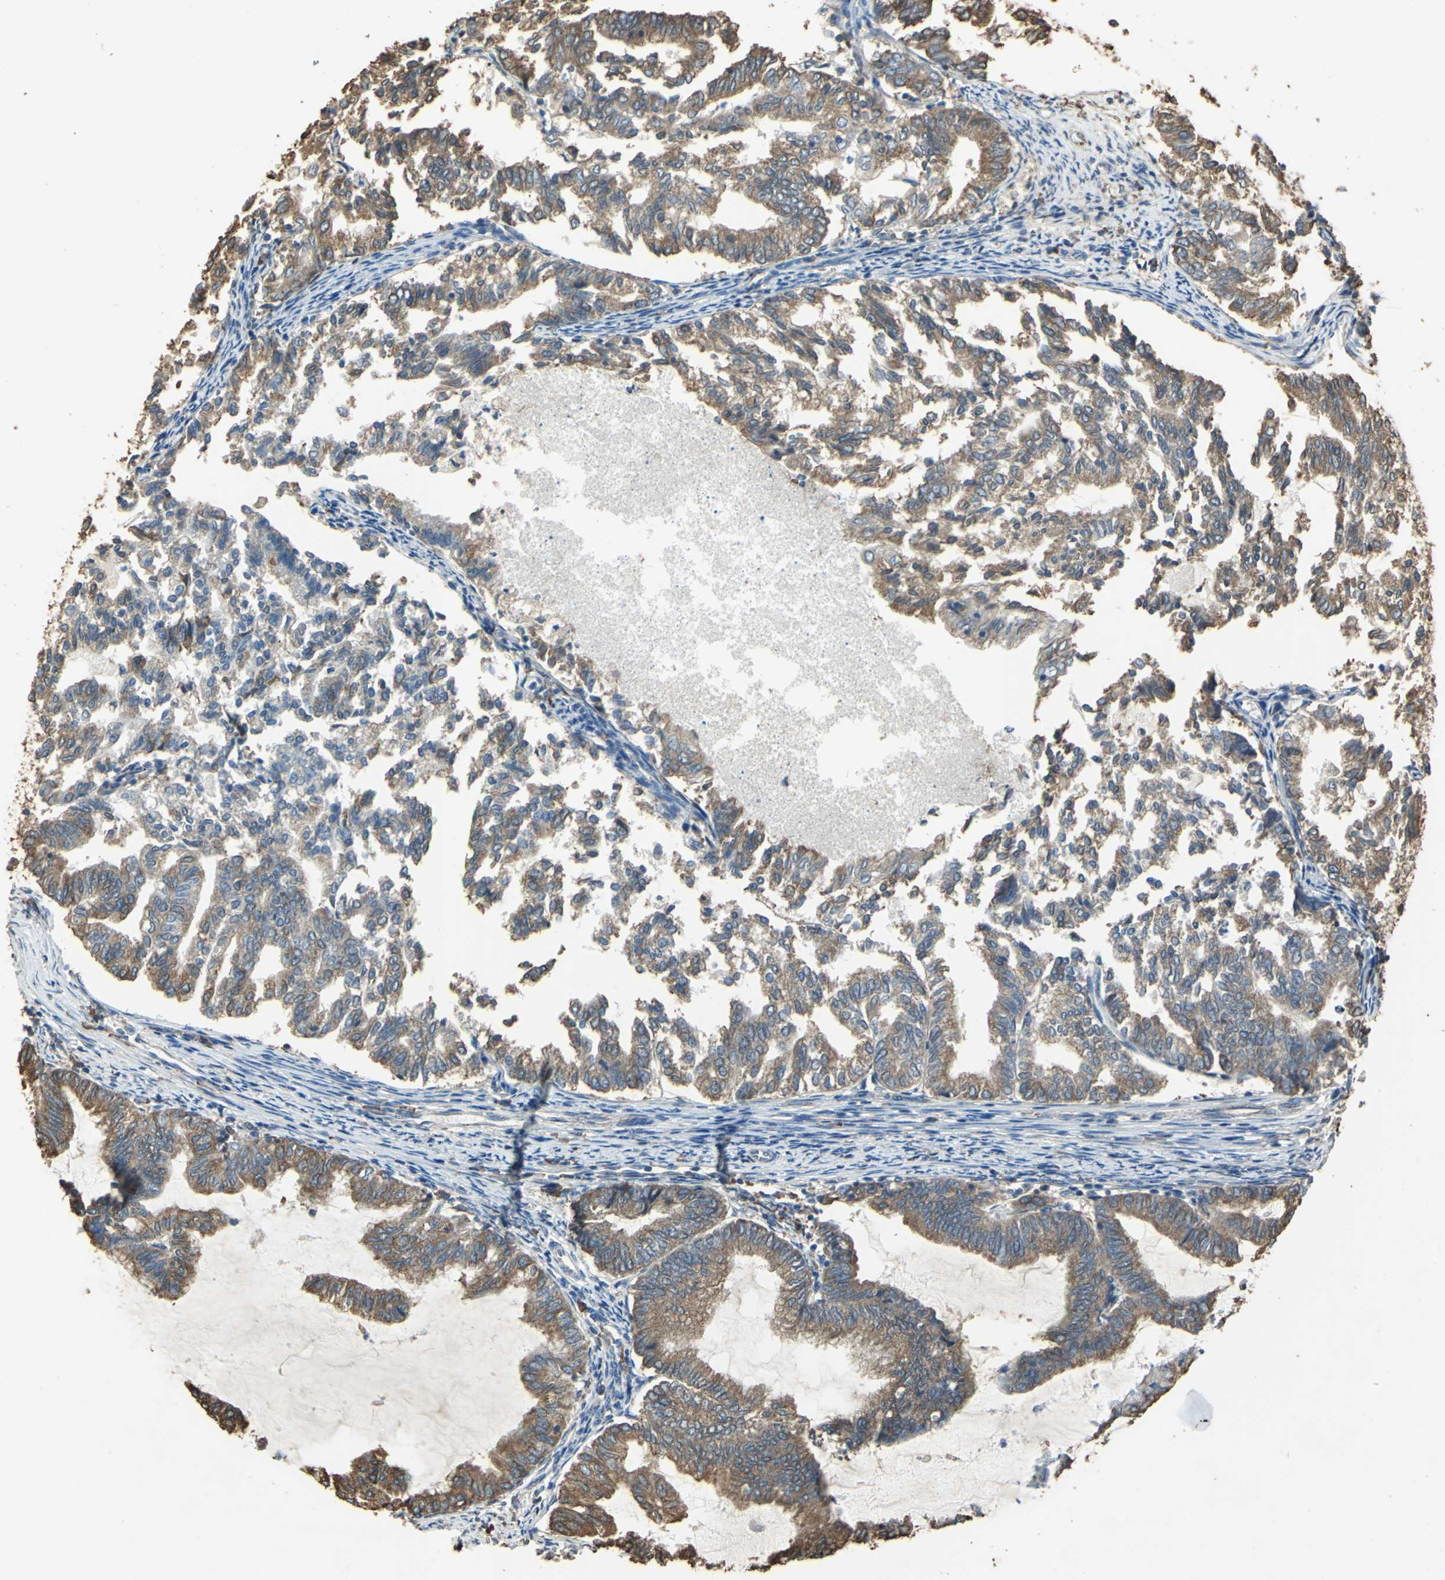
{"staining": {"intensity": "strong", "quantity": ">75%", "location": "cytoplasmic/membranous"}, "tissue": "endometrial cancer", "cell_type": "Tumor cells", "image_type": "cancer", "snomed": [{"axis": "morphology", "description": "Adenocarcinoma, NOS"}, {"axis": "topography", "description": "Endometrium"}], "caption": "The immunohistochemical stain labels strong cytoplasmic/membranous expression in tumor cells of endometrial cancer tissue.", "gene": "GPANK1", "patient": {"sex": "female", "age": 79}}